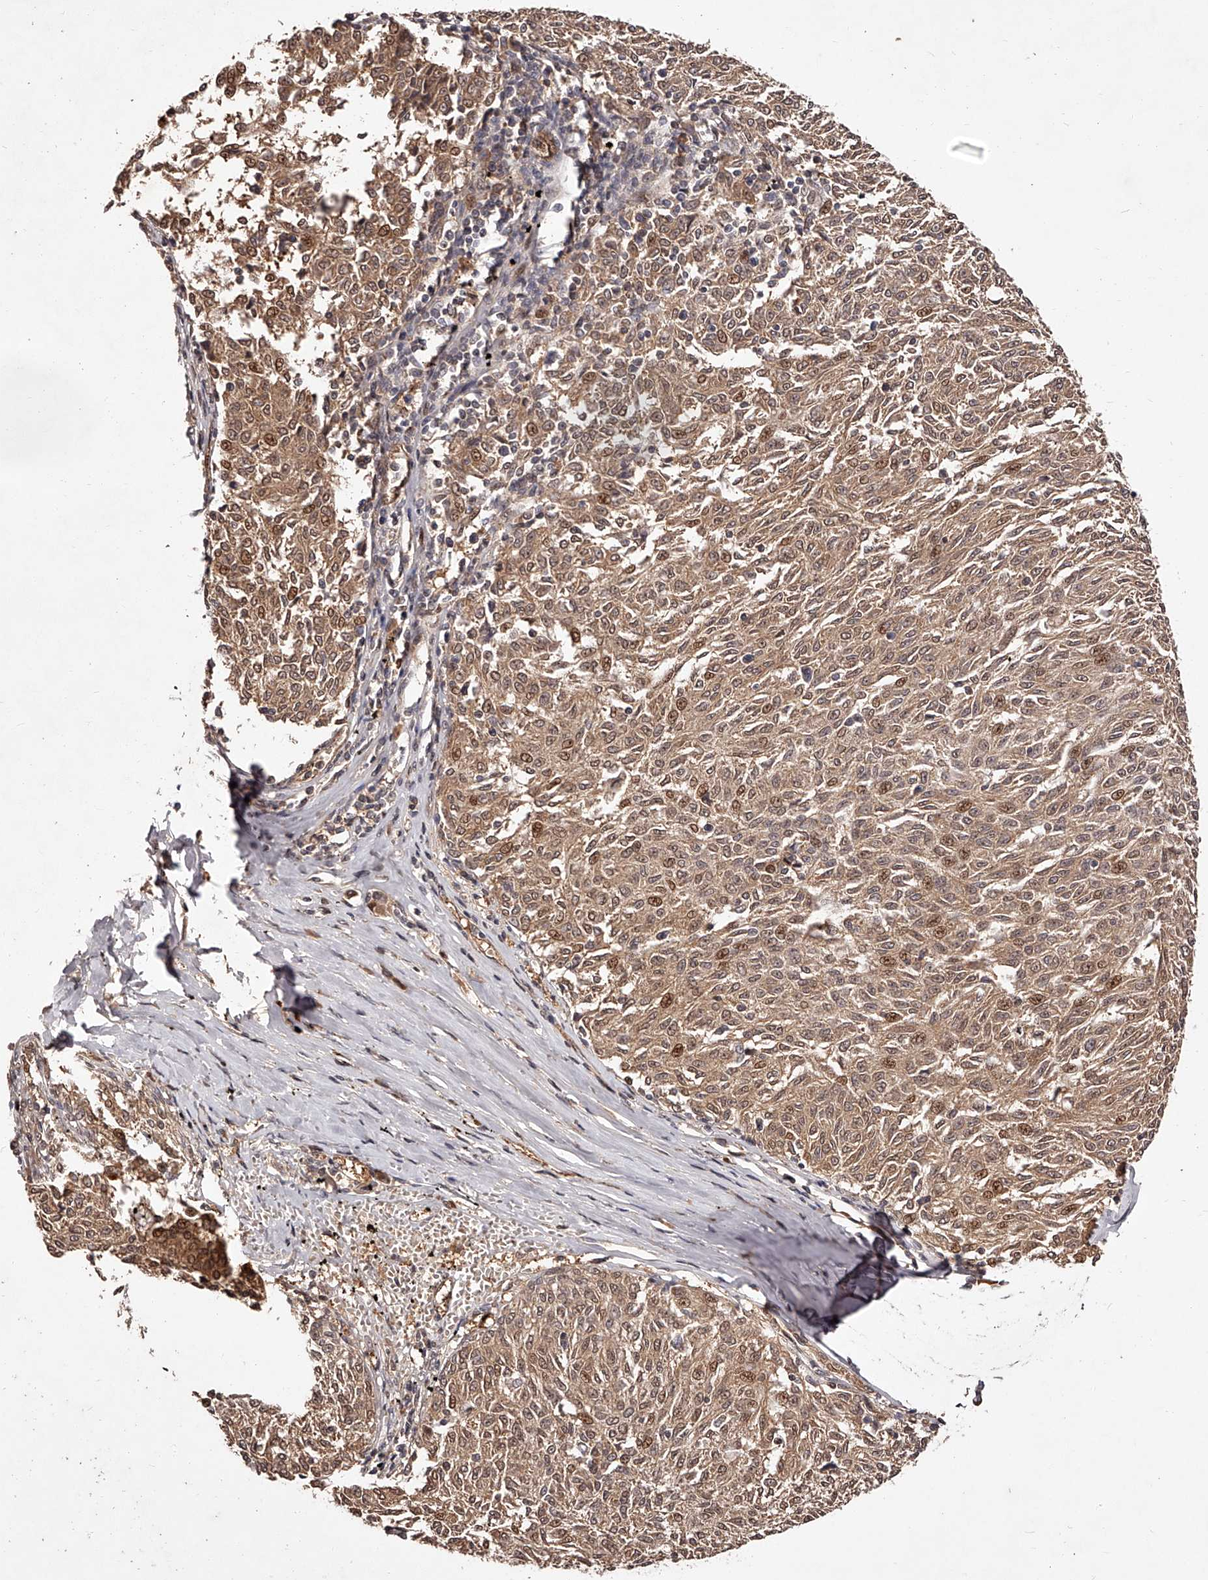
{"staining": {"intensity": "moderate", "quantity": ">75%", "location": "cytoplasmic/membranous,nuclear"}, "tissue": "melanoma", "cell_type": "Tumor cells", "image_type": "cancer", "snomed": [{"axis": "morphology", "description": "Malignant melanoma, NOS"}, {"axis": "topography", "description": "Skin"}], "caption": "This histopathology image exhibits malignant melanoma stained with immunohistochemistry (IHC) to label a protein in brown. The cytoplasmic/membranous and nuclear of tumor cells show moderate positivity for the protein. Nuclei are counter-stained blue.", "gene": "CUL7", "patient": {"sex": "female", "age": 72}}